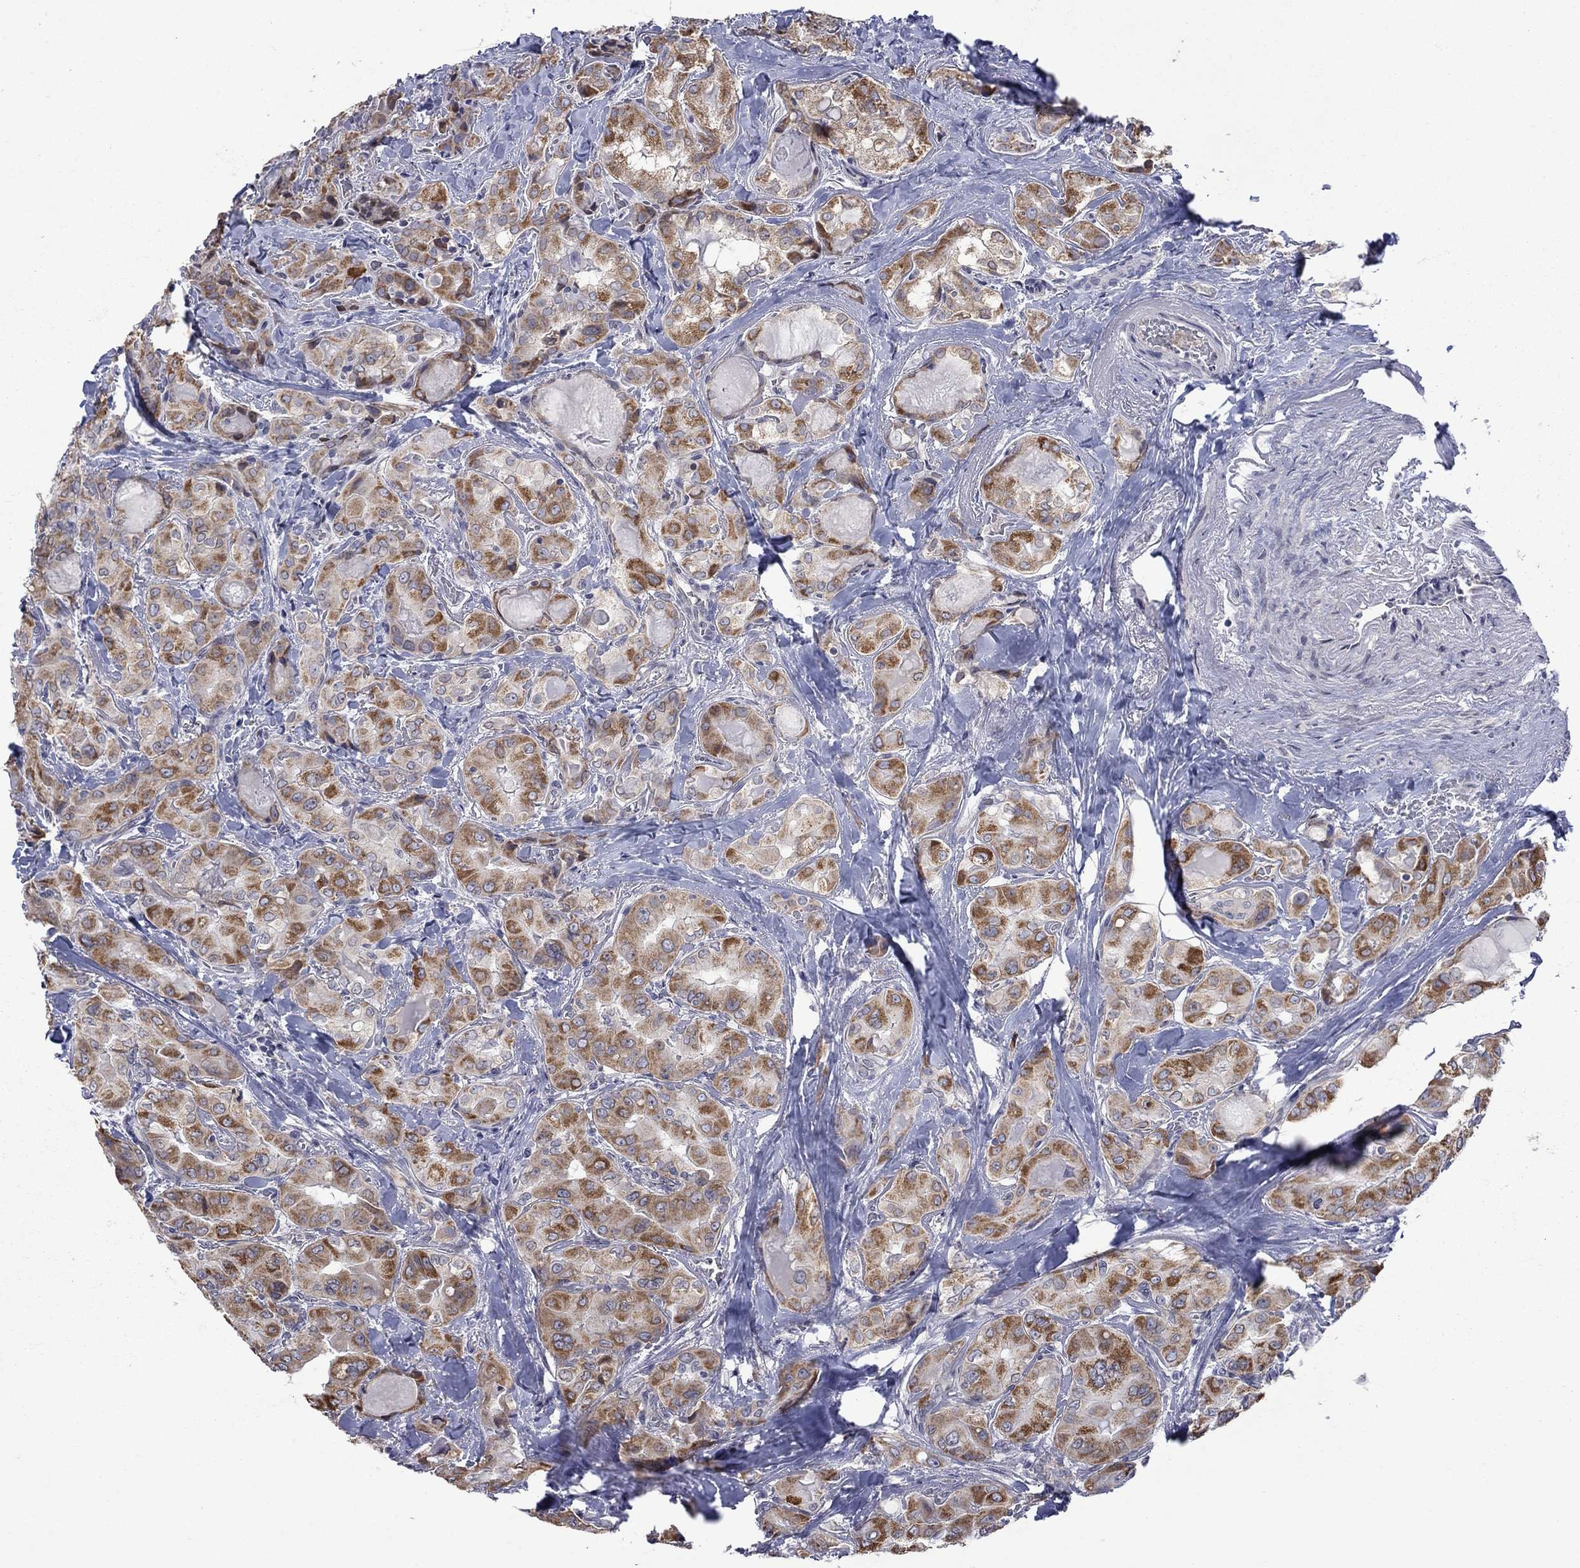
{"staining": {"intensity": "strong", "quantity": "25%-75%", "location": "cytoplasmic/membranous"}, "tissue": "thyroid cancer", "cell_type": "Tumor cells", "image_type": "cancer", "snomed": [{"axis": "morphology", "description": "Normal tissue, NOS"}, {"axis": "morphology", "description": "Papillary adenocarcinoma, NOS"}, {"axis": "topography", "description": "Thyroid gland"}], "caption": "Immunohistochemical staining of human thyroid cancer displays high levels of strong cytoplasmic/membranous staining in about 25%-75% of tumor cells.", "gene": "KCNJ16", "patient": {"sex": "female", "age": 66}}